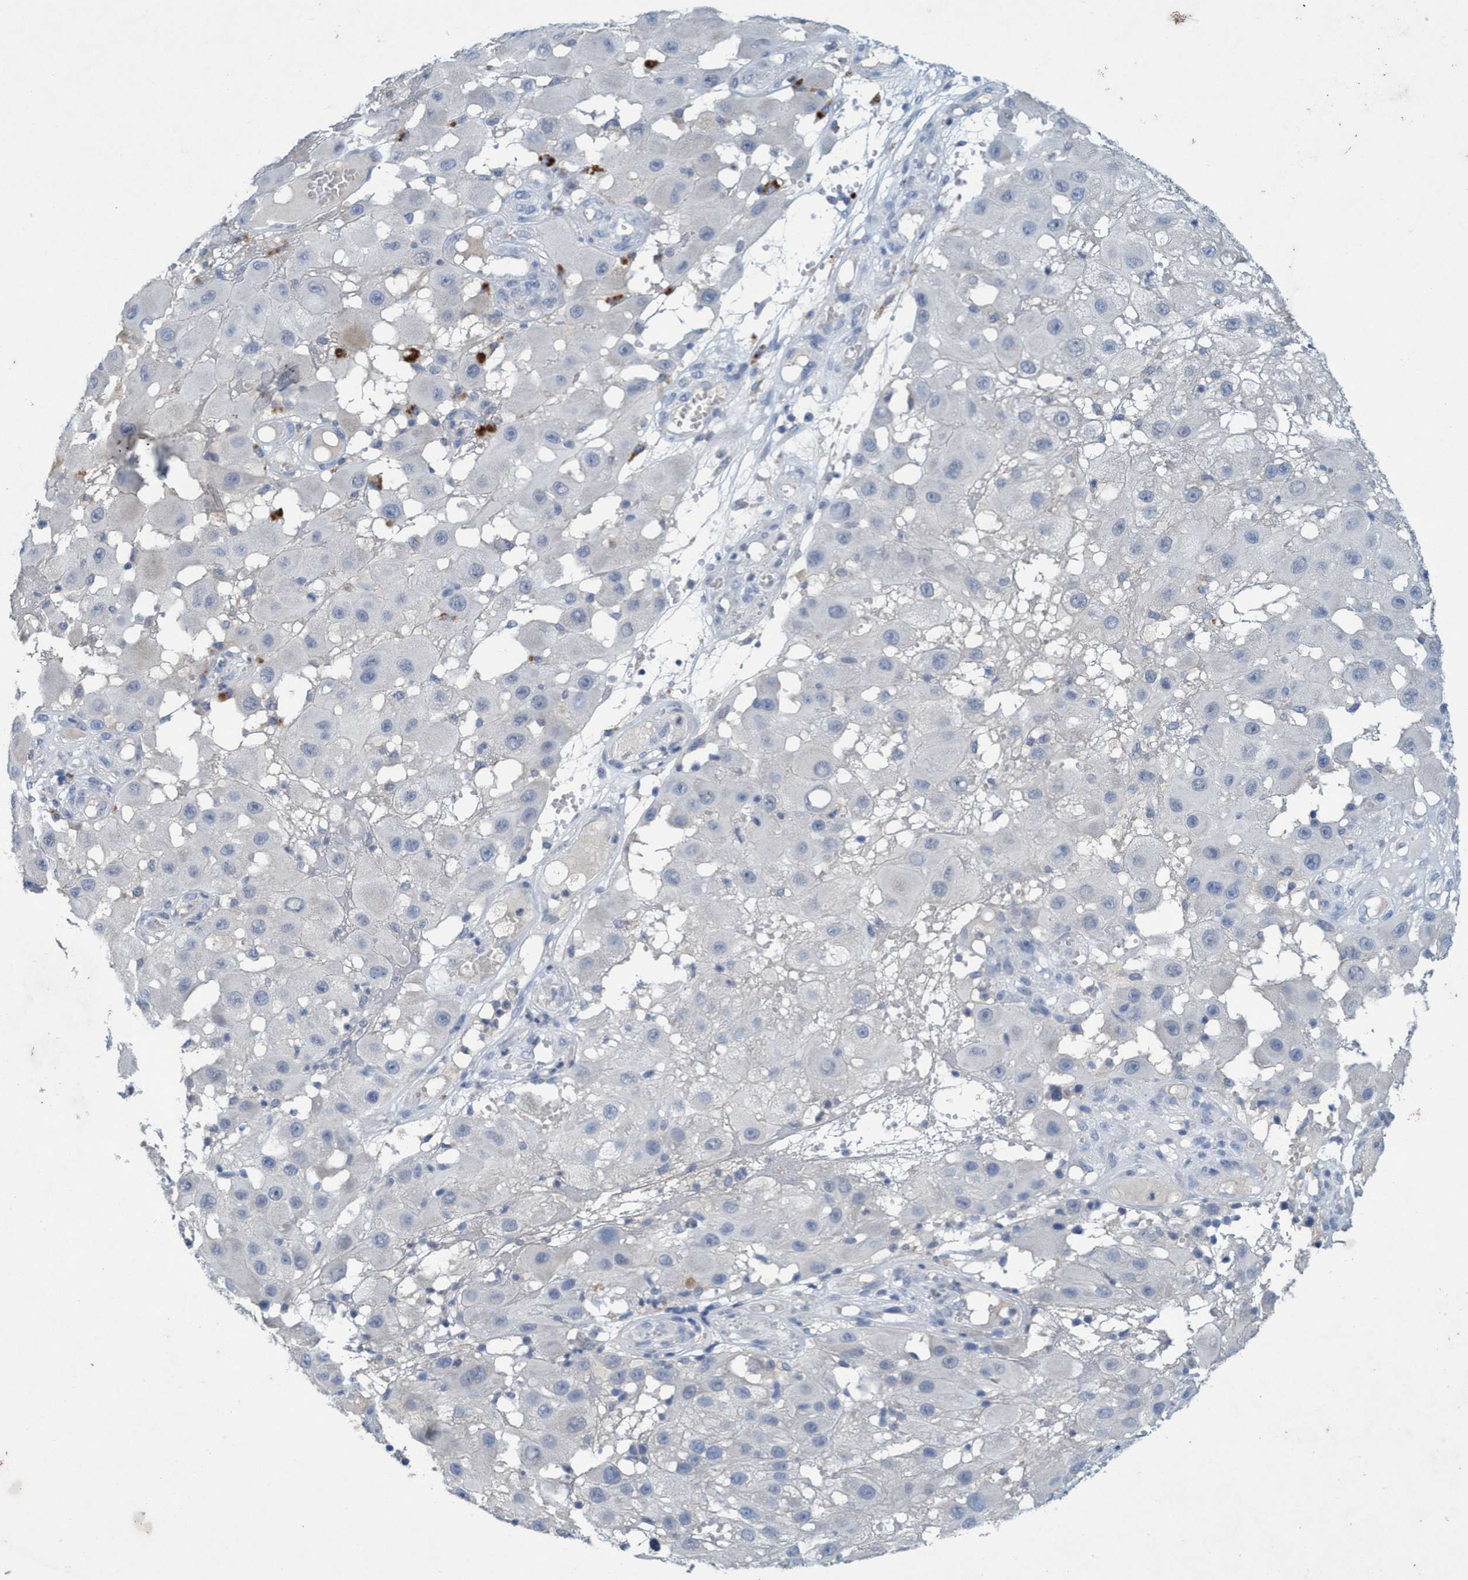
{"staining": {"intensity": "negative", "quantity": "none", "location": "none"}, "tissue": "melanoma", "cell_type": "Tumor cells", "image_type": "cancer", "snomed": [{"axis": "morphology", "description": "Malignant melanoma, NOS"}, {"axis": "topography", "description": "Skin"}], "caption": "There is no significant expression in tumor cells of malignant melanoma.", "gene": "RNF208", "patient": {"sex": "female", "age": 81}}